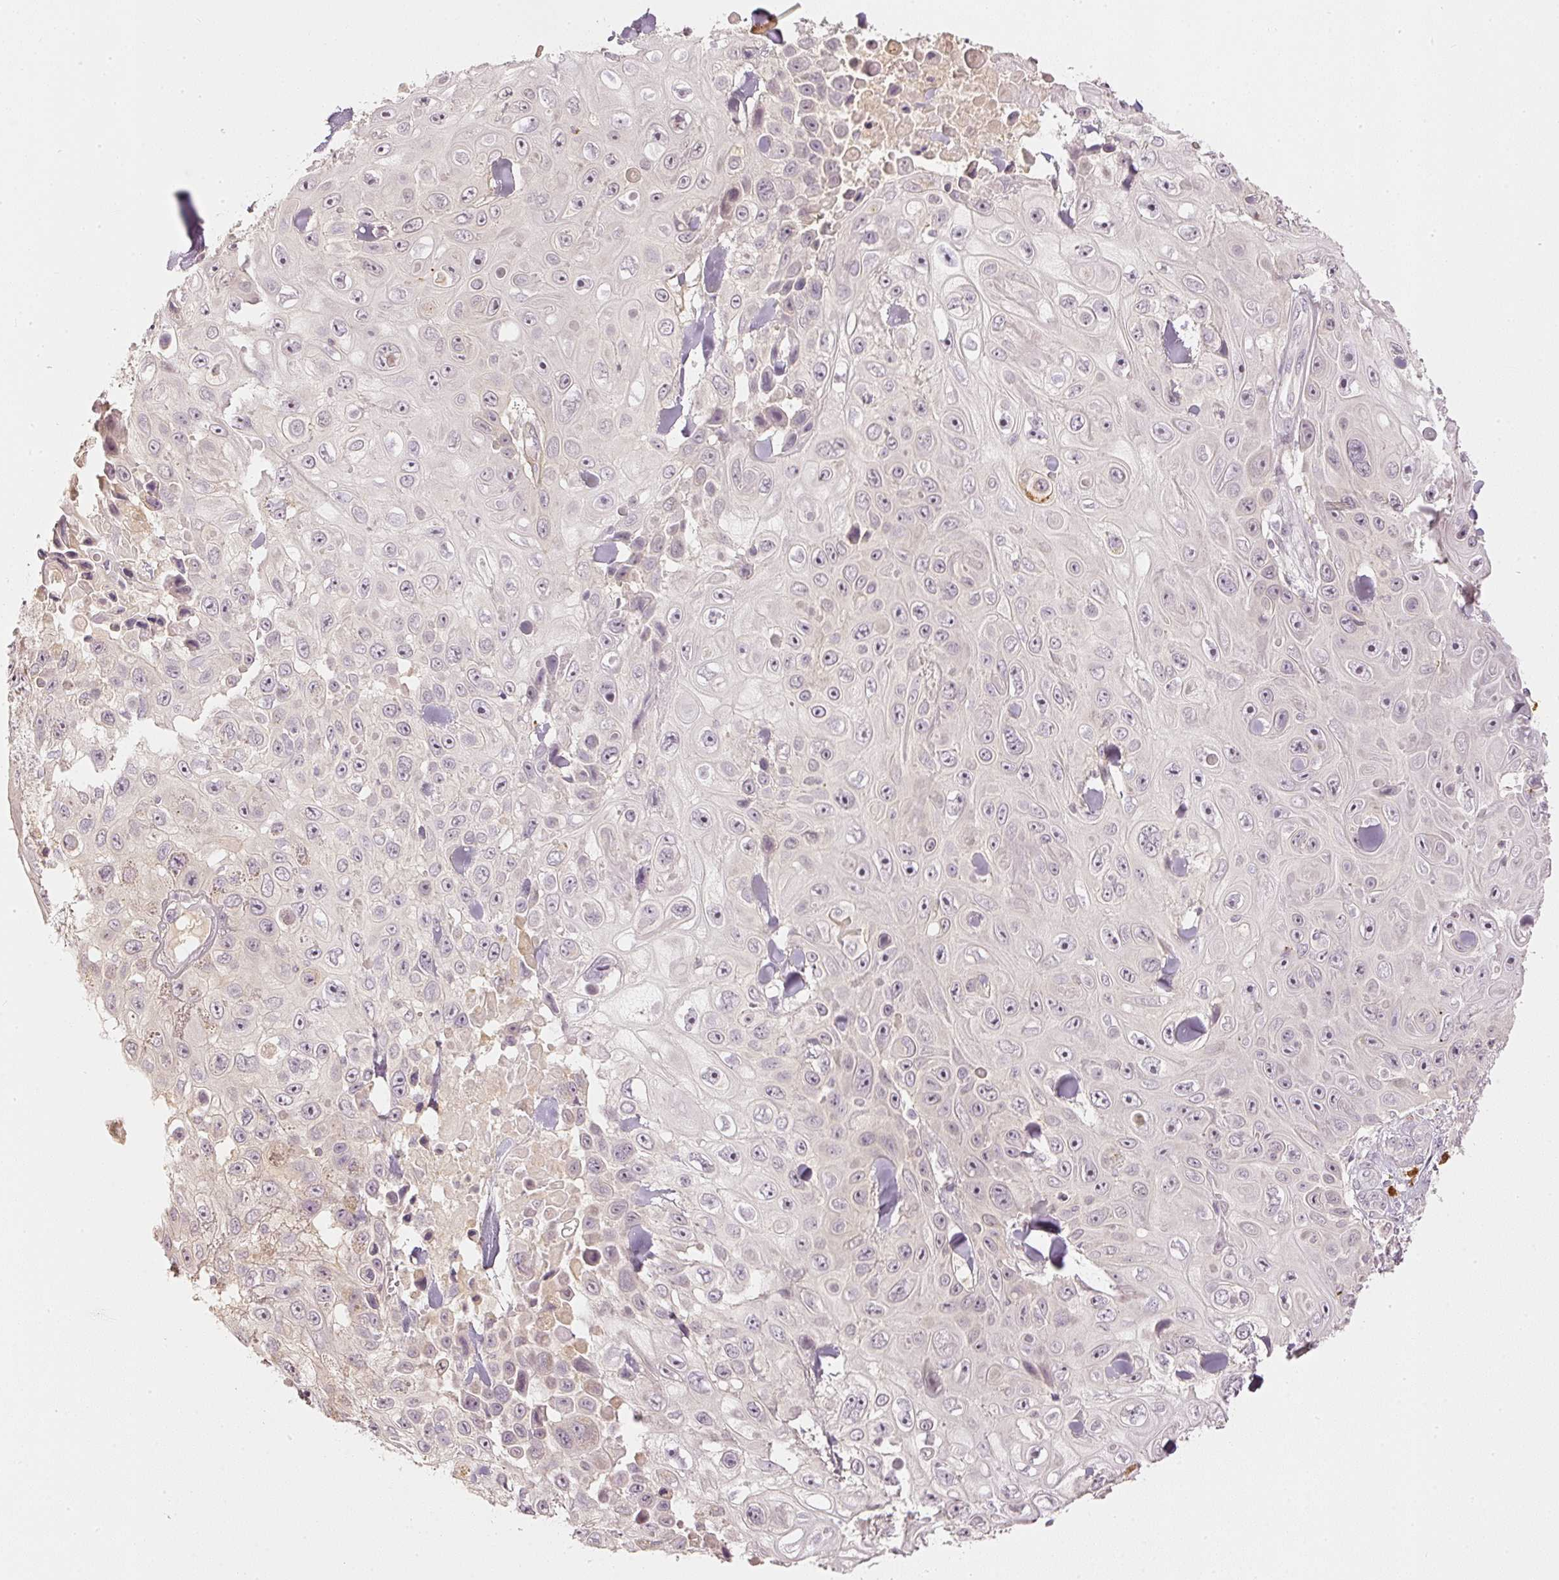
{"staining": {"intensity": "weak", "quantity": "25%-75%", "location": "nuclear"}, "tissue": "skin cancer", "cell_type": "Tumor cells", "image_type": "cancer", "snomed": [{"axis": "morphology", "description": "Squamous cell carcinoma, NOS"}, {"axis": "topography", "description": "Skin"}], "caption": "Skin cancer (squamous cell carcinoma) stained for a protein (brown) displays weak nuclear positive expression in about 25%-75% of tumor cells.", "gene": "GZMA", "patient": {"sex": "male", "age": 82}}